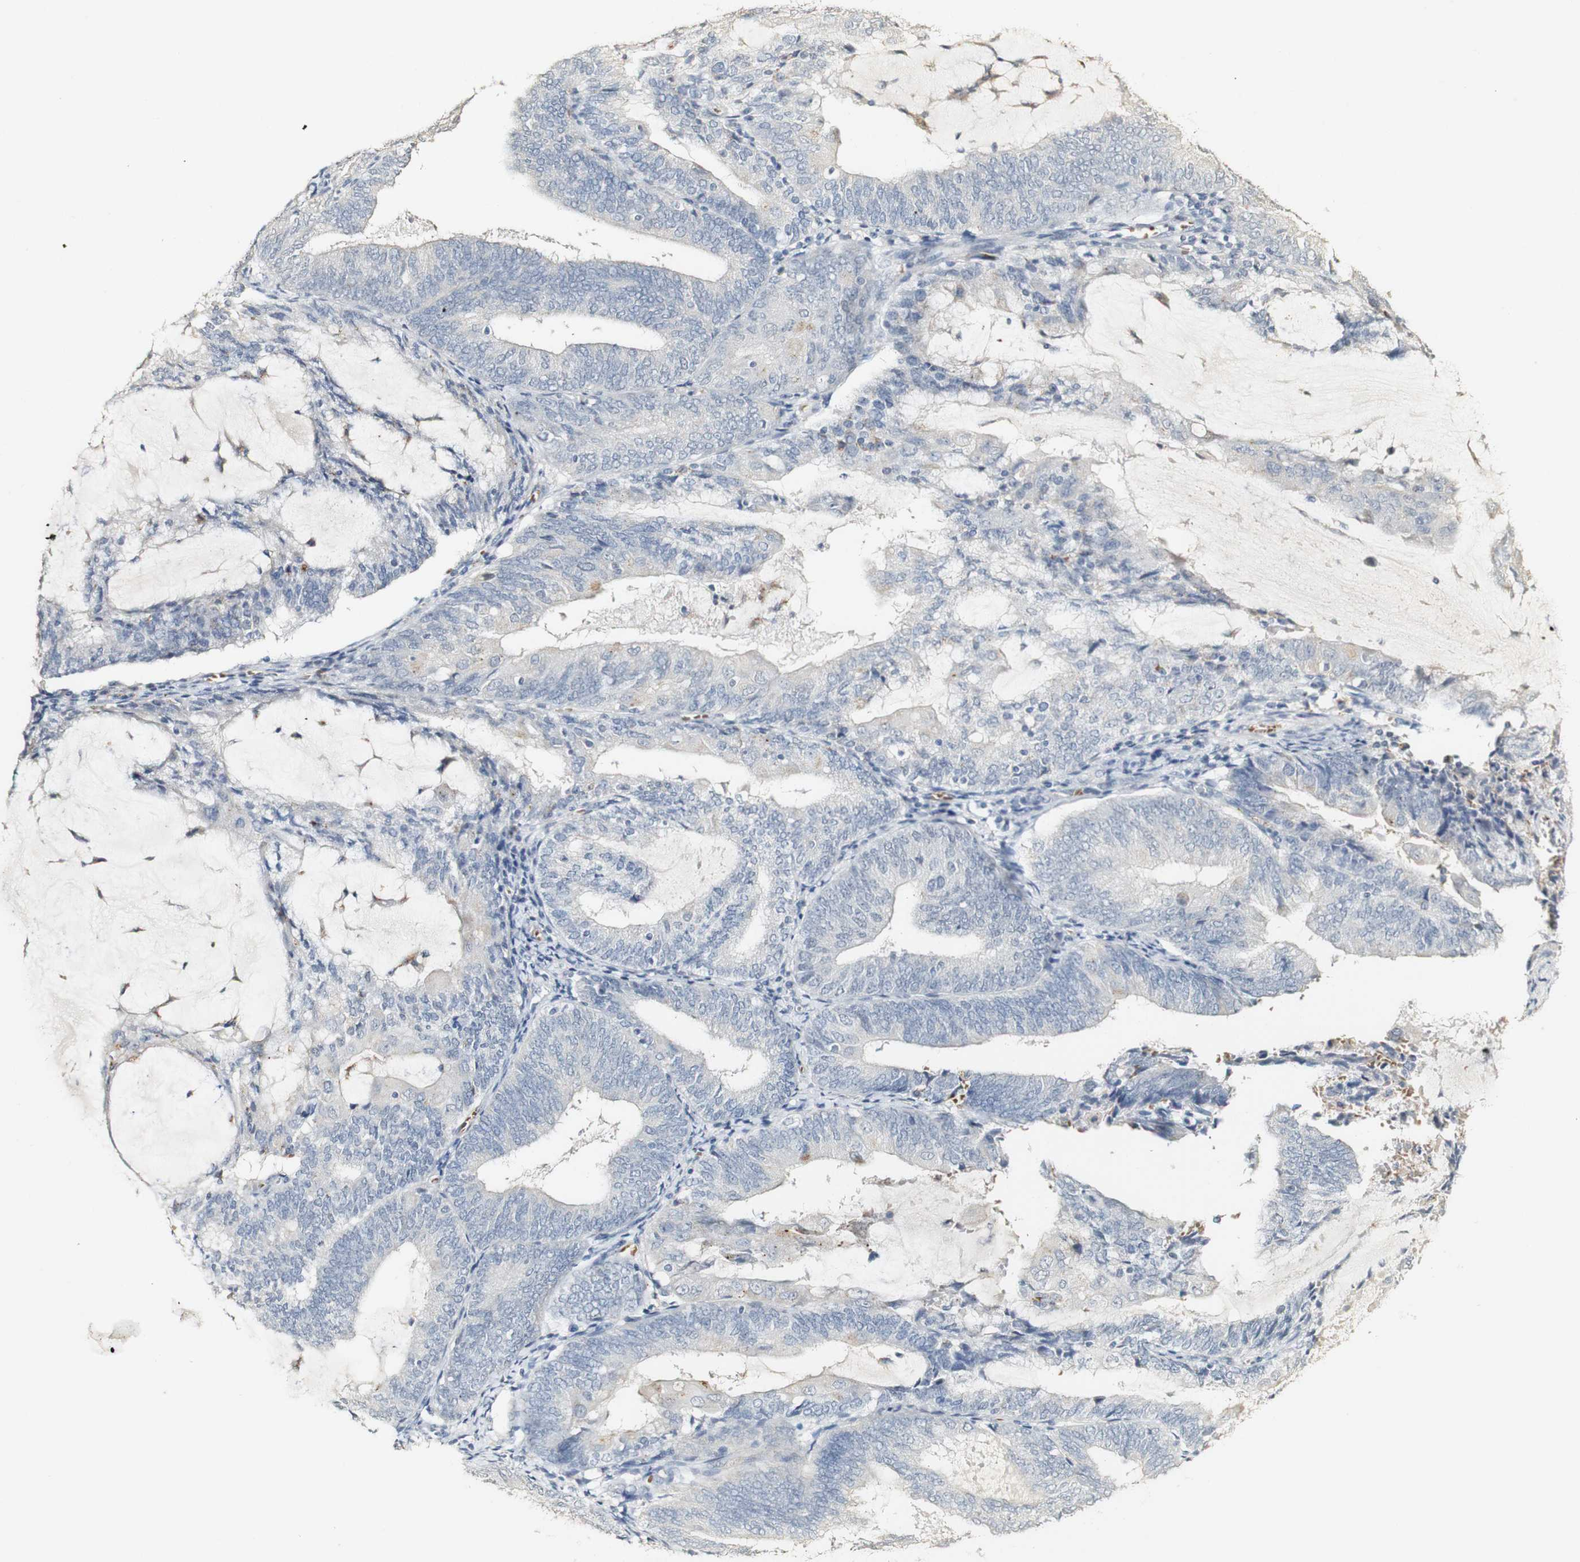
{"staining": {"intensity": "negative", "quantity": "none", "location": "none"}, "tissue": "endometrial cancer", "cell_type": "Tumor cells", "image_type": "cancer", "snomed": [{"axis": "morphology", "description": "Adenocarcinoma, NOS"}, {"axis": "topography", "description": "Endometrium"}], "caption": "Endometrial adenocarcinoma was stained to show a protein in brown. There is no significant staining in tumor cells.", "gene": "SYT7", "patient": {"sex": "female", "age": 81}}